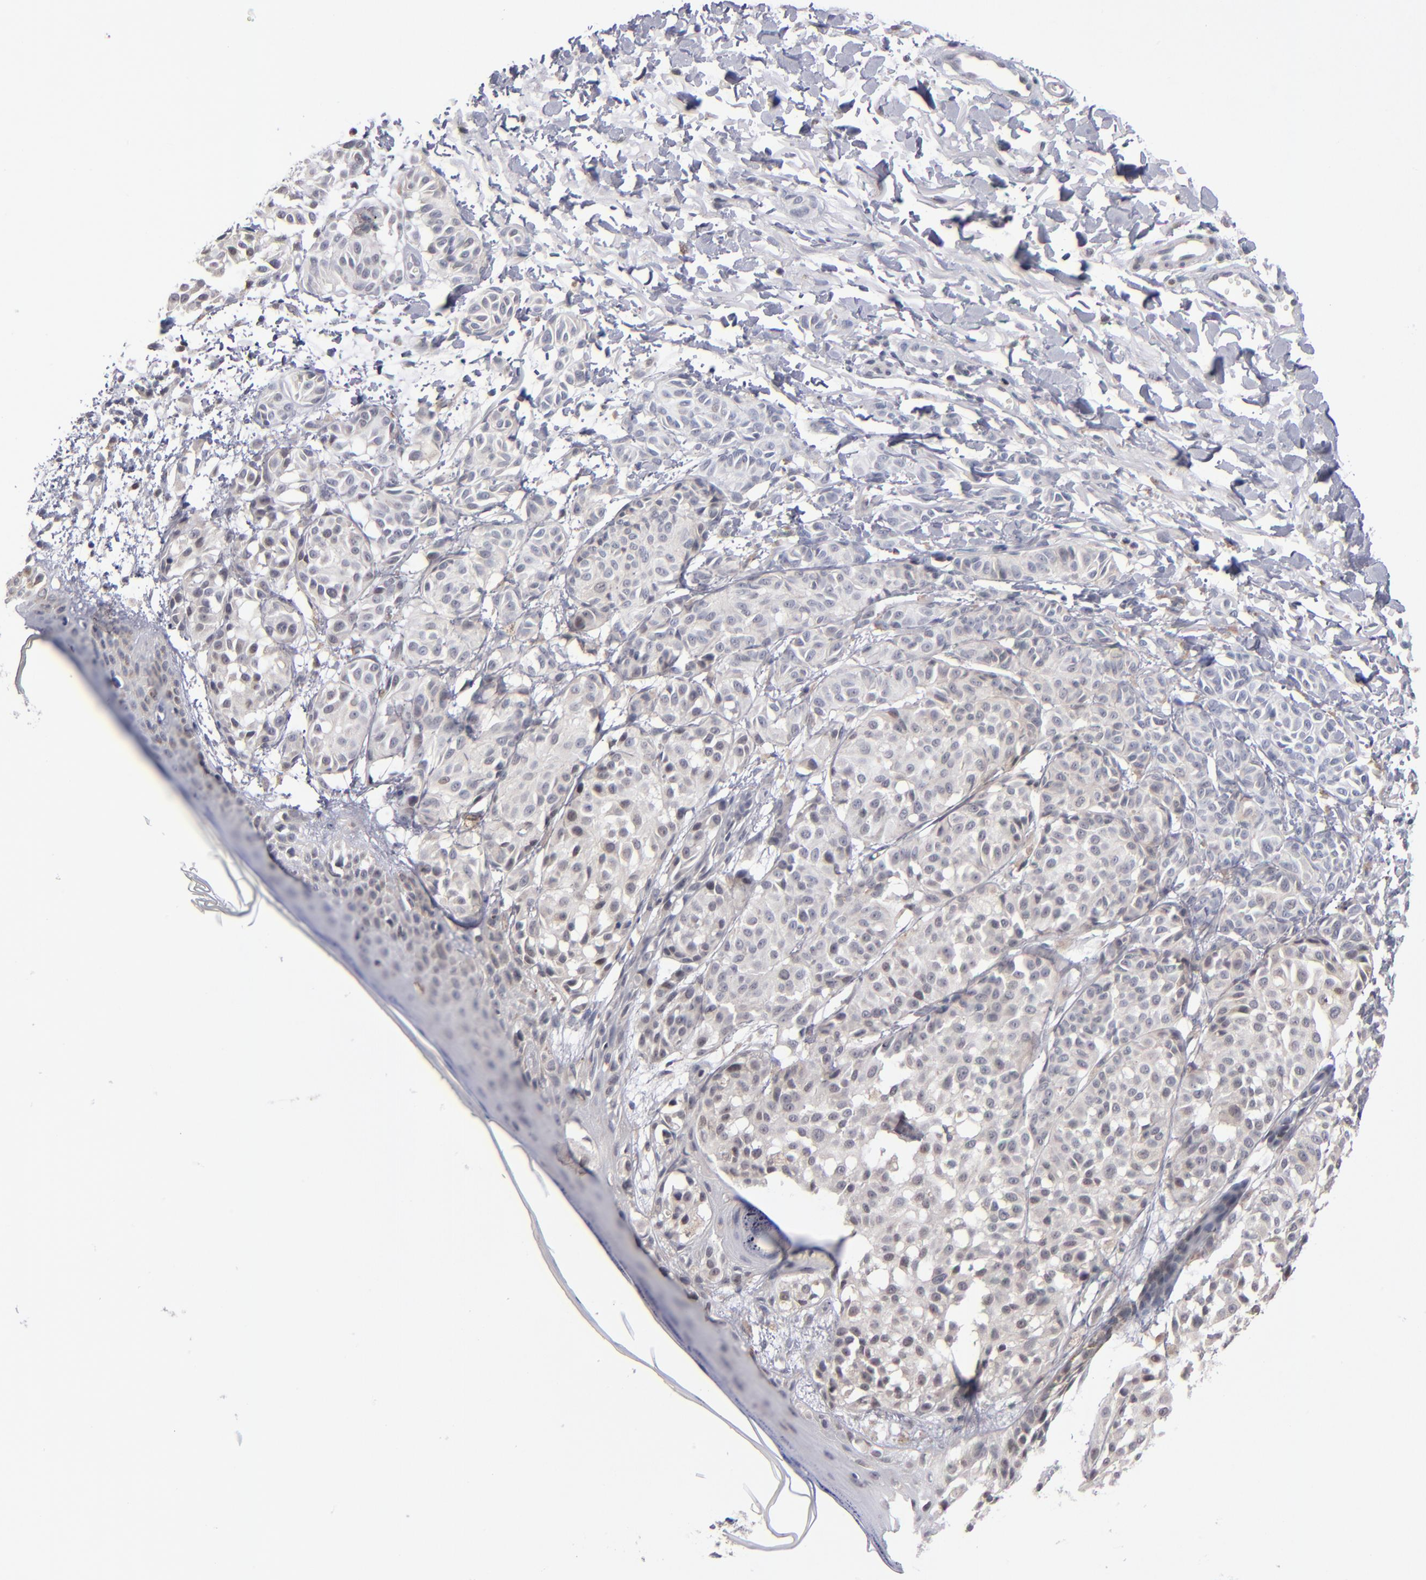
{"staining": {"intensity": "weak", "quantity": "25%-75%", "location": "cytoplasmic/membranous"}, "tissue": "melanoma", "cell_type": "Tumor cells", "image_type": "cancer", "snomed": [{"axis": "morphology", "description": "Malignant melanoma, NOS"}, {"axis": "topography", "description": "Skin"}], "caption": "A low amount of weak cytoplasmic/membranous positivity is present in approximately 25%-75% of tumor cells in malignant melanoma tissue. (DAB IHC with brightfield microscopy, high magnification).", "gene": "ODF2", "patient": {"sex": "male", "age": 76}}